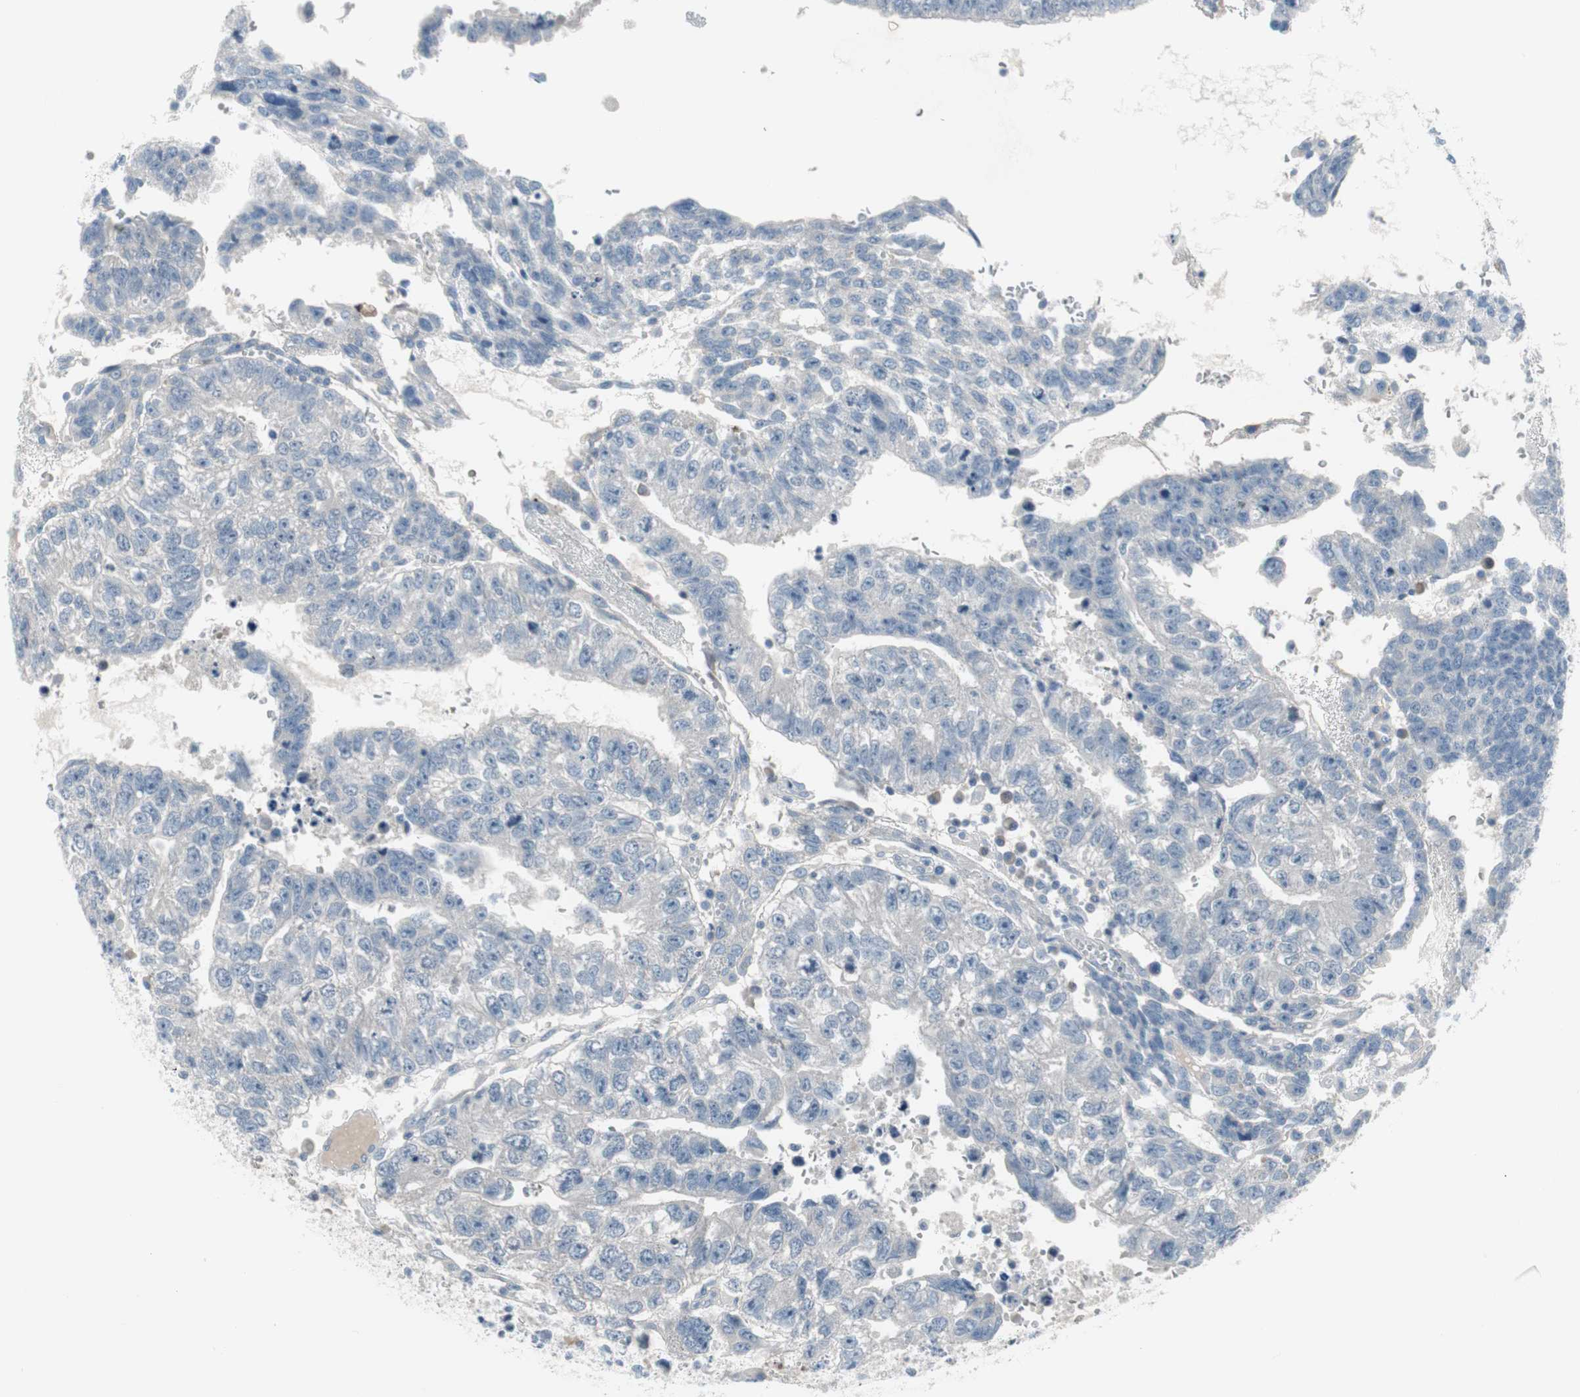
{"staining": {"intensity": "negative", "quantity": "none", "location": "none"}, "tissue": "testis cancer", "cell_type": "Tumor cells", "image_type": "cancer", "snomed": [{"axis": "morphology", "description": "Seminoma, NOS"}, {"axis": "morphology", "description": "Carcinoma, Embryonal, NOS"}, {"axis": "topography", "description": "Testis"}], "caption": "Protein analysis of testis cancer reveals no significant positivity in tumor cells. (DAB IHC visualized using brightfield microscopy, high magnification).", "gene": "PIGR", "patient": {"sex": "male", "age": 52}}